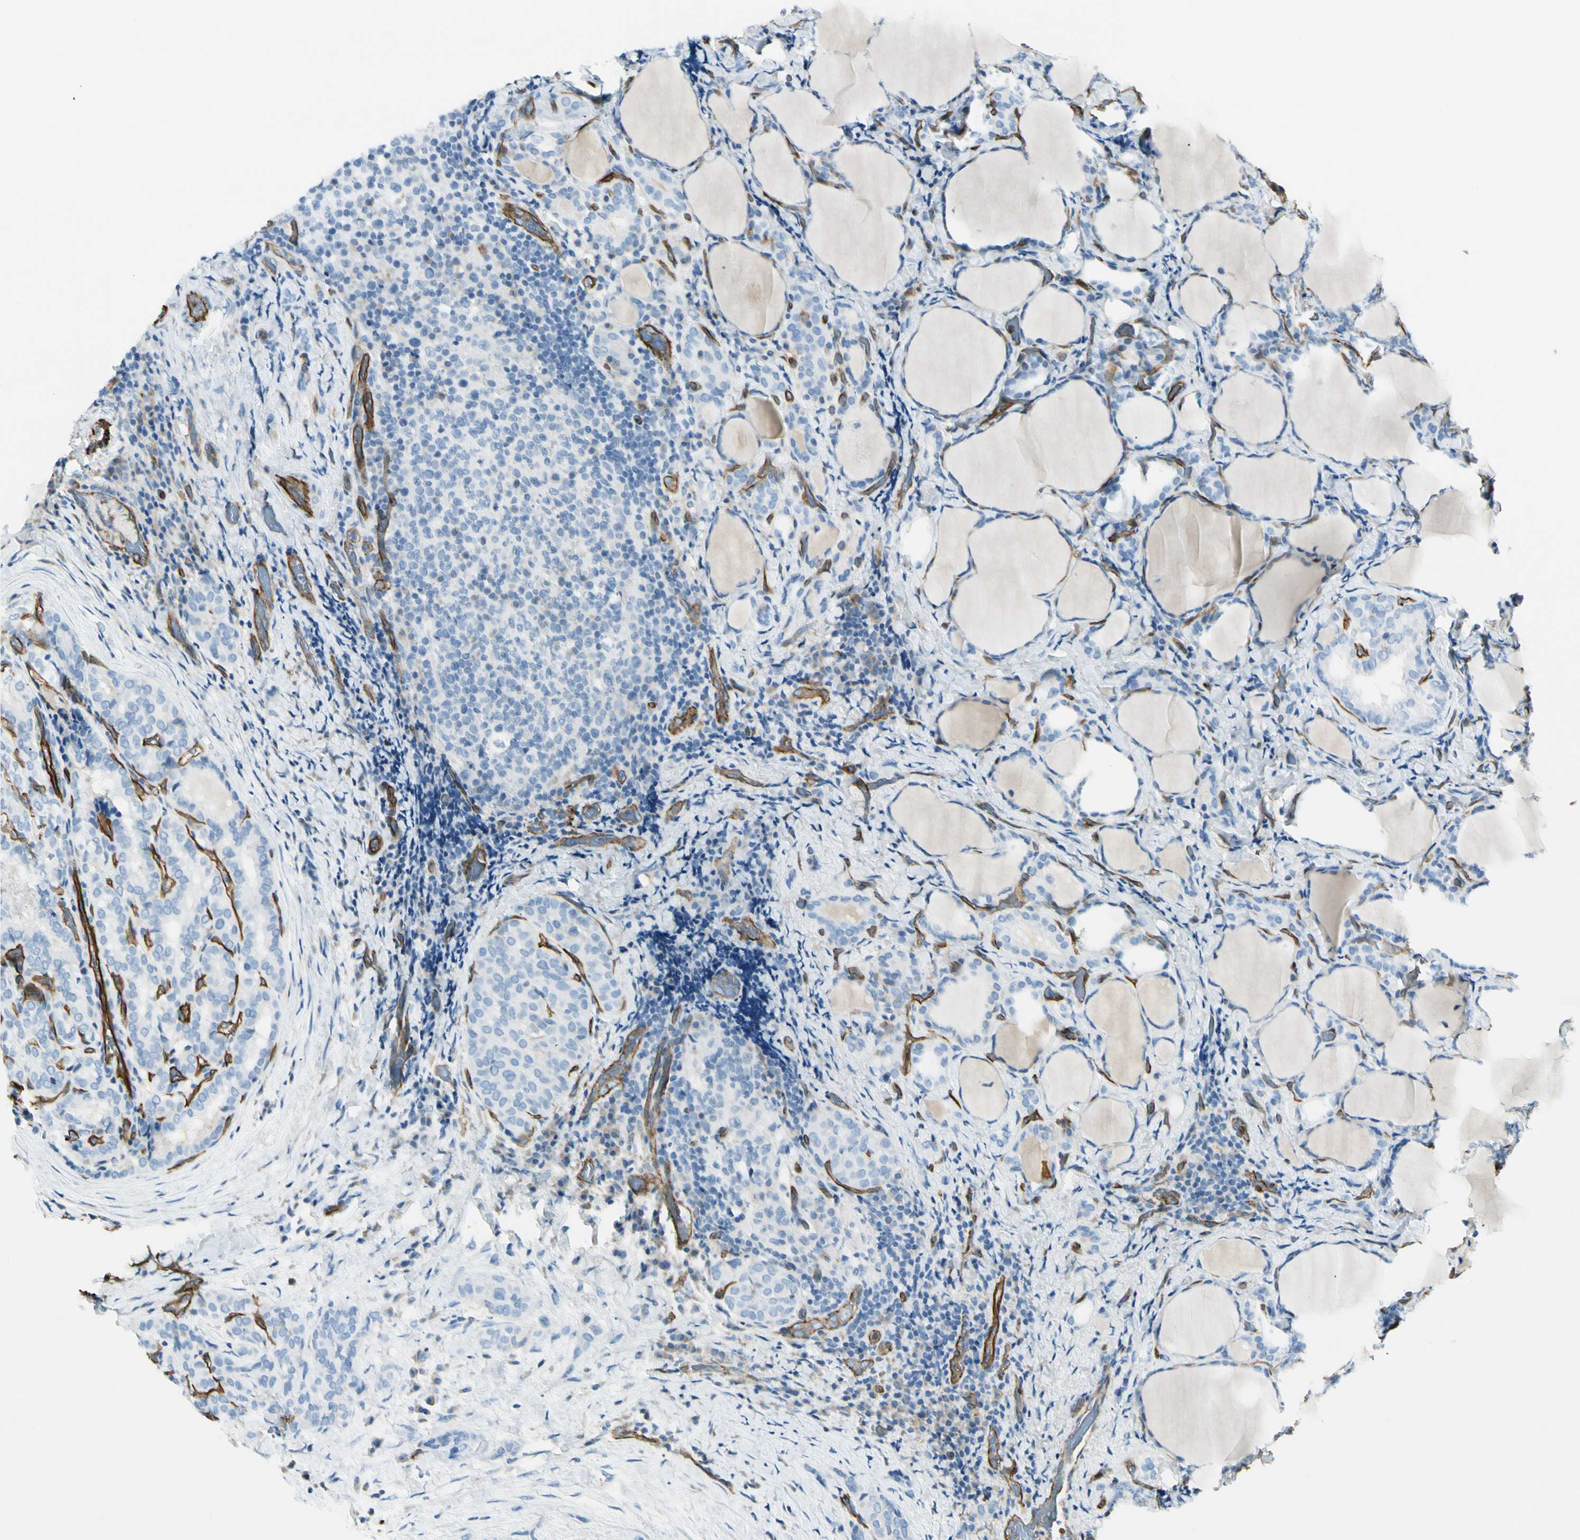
{"staining": {"intensity": "negative", "quantity": "none", "location": "none"}, "tissue": "thyroid cancer", "cell_type": "Tumor cells", "image_type": "cancer", "snomed": [{"axis": "morphology", "description": "Normal tissue, NOS"}, {"axis": "morphology", "description": "Papillary adenocarcinoma, NOS"}, {"axis": "topography", "description": "Thyroid gland"}], "caption": "Protein analysis of thyroid cancer (papillary adenocarcinoma) reveals no significant expression in tumor cells.", "gene": "CD93", "patient": {"sex": "female", "age": 30}}